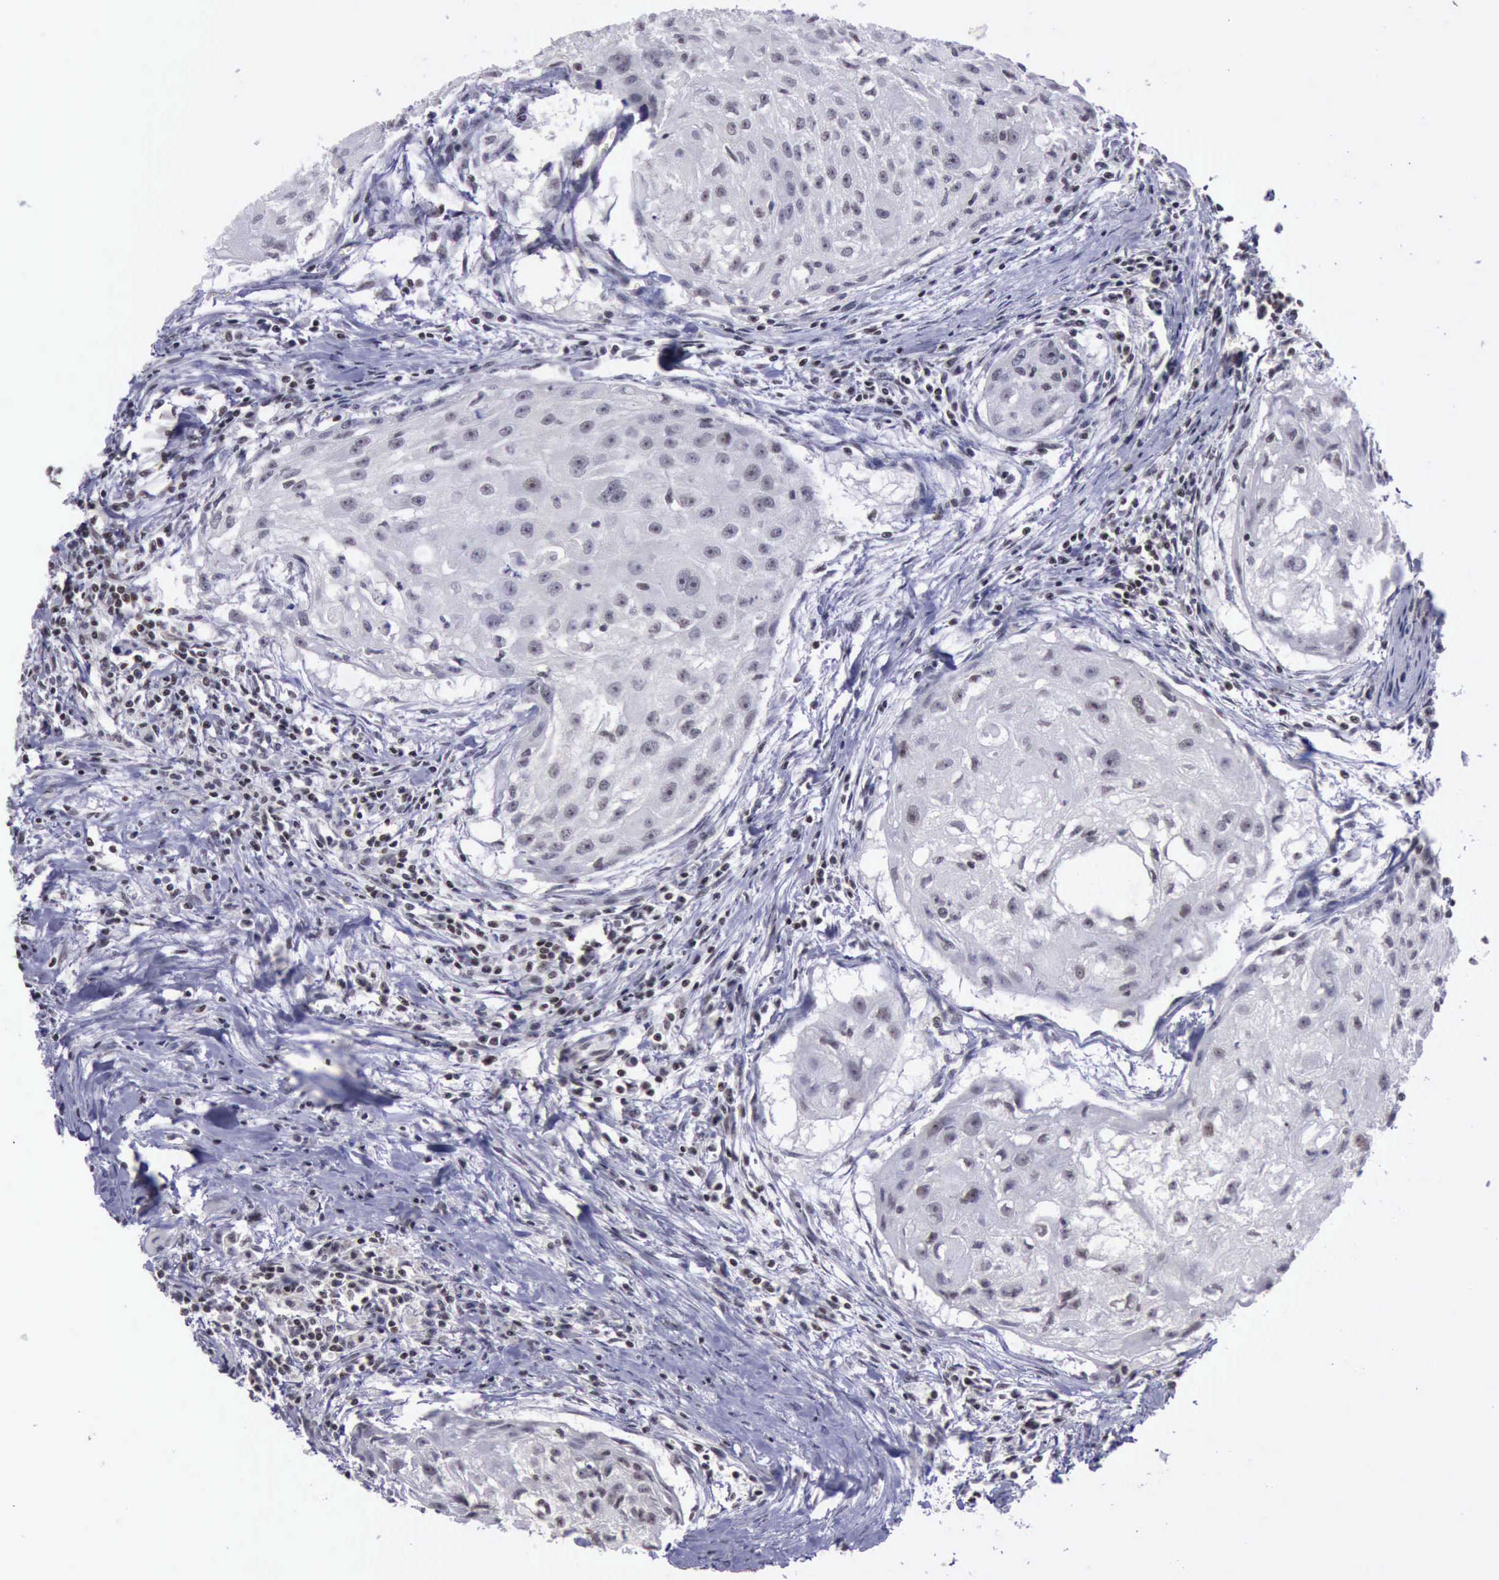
{"staining": {"intensity": "moderate", "quantity": "25%-75%", "location": "nuclear"}, "tissue": "head and neck cancer", "cell_type": "Tumor cells", "image_type": "cancer", "snomed": [{"axis": "morphology", "description": "Squamous cell carcinoma, NOS"}, {"axis": "topography", "description": "Head-Neck"}], "caption": "Immunohistochemistry (IHC) photomicrograph of neoplastic tissue: head and neck cancer (squamous cell carcinoma) stained using immunohistochemistry demonstrates medium levels of moderate protein expression localized specifically in the nuclear of tumor cells, appearing as a nuclear brown color.", "gene": "YY1", "patient": {"sex": "male", "age": 64}}